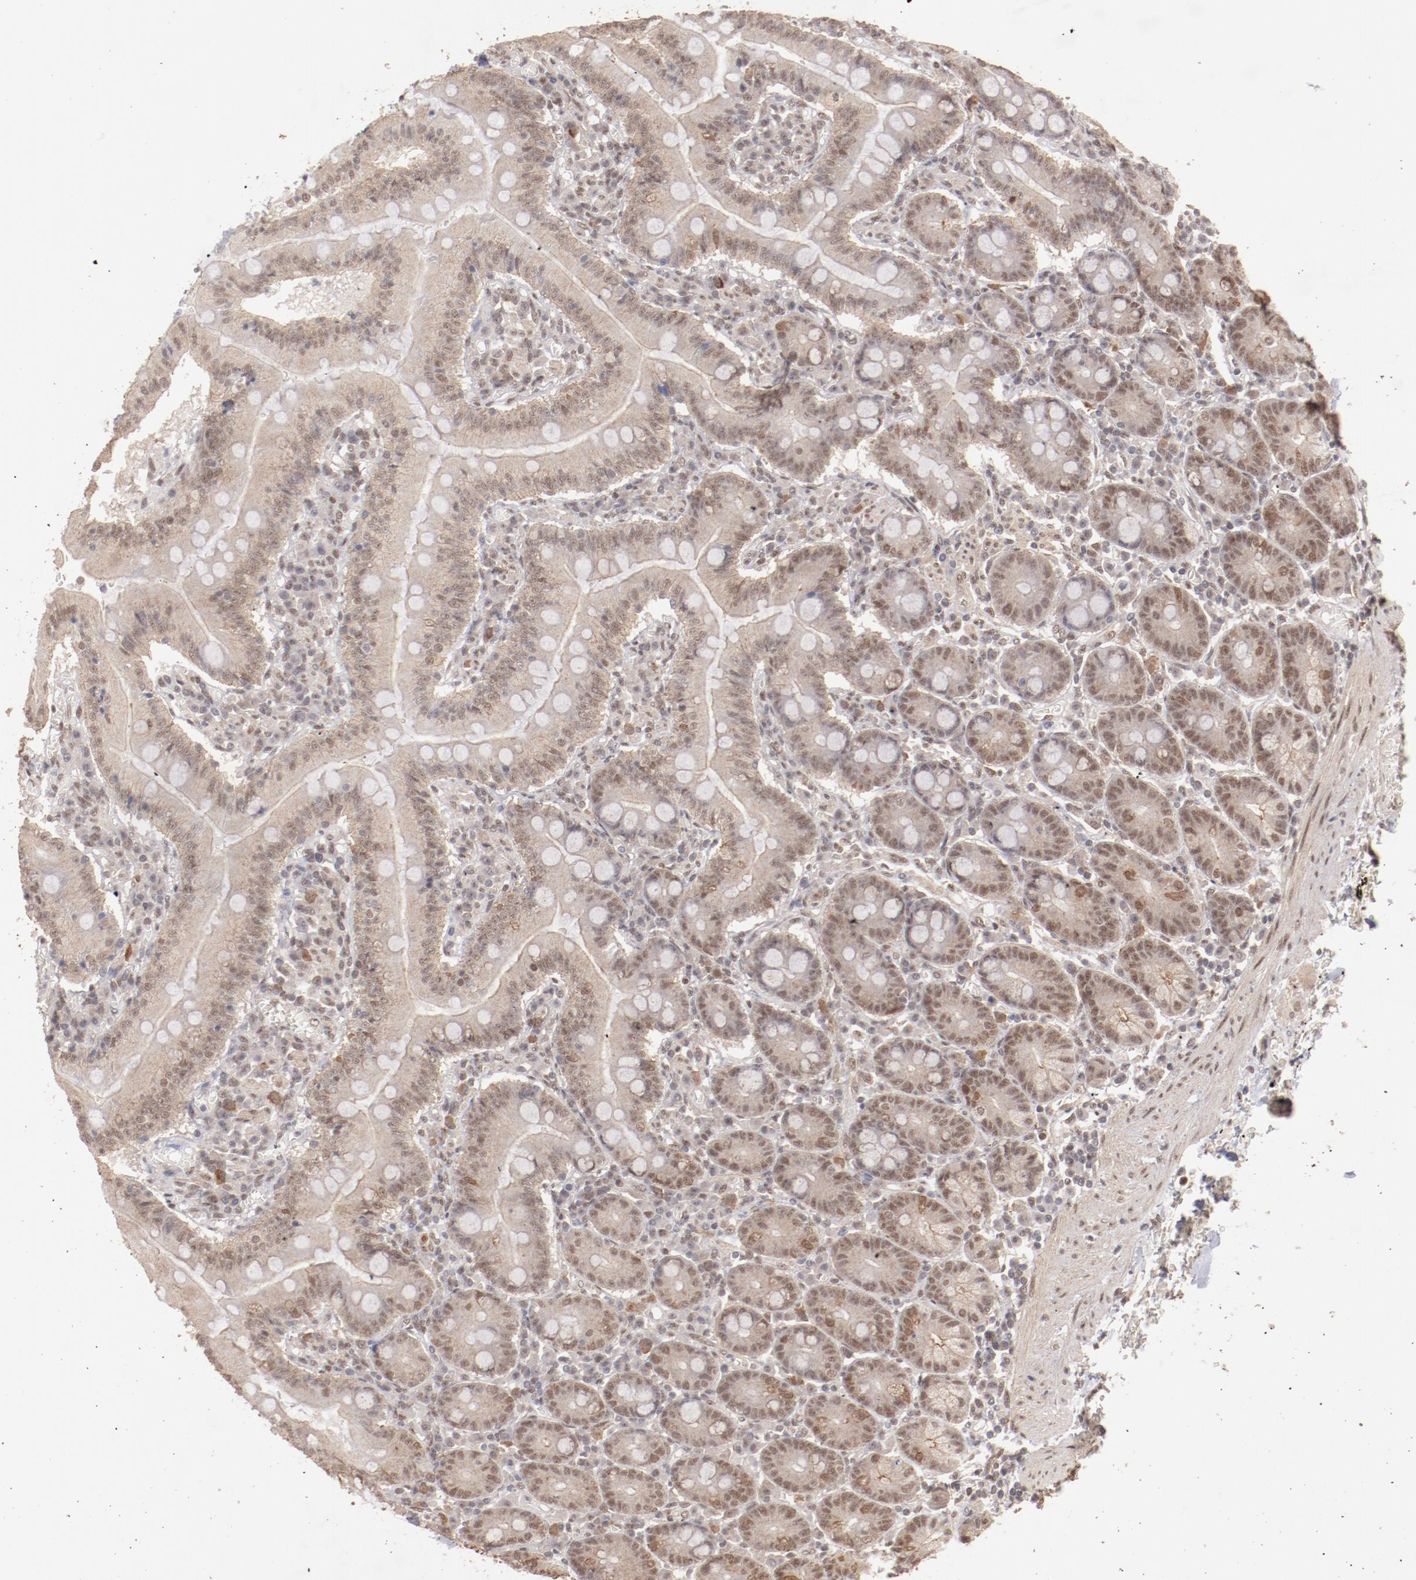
{"staining": {"intensity": "weak", "quantity": ">75%", "location": "cytoplasmic/membranous,nuclear"}, "tissue": "small intestine", "cell_type": "Glandular cells", "image_type": "normal", "snomed": [{"axis": "morphology", "description": "Normal tissue, NOS"}, {"axis": "topography", "description": "Small intestine"}], "caption": "Normal small intestine was stained to show a protein in brown. There is low levels of weak cytoplasmic/membranous,nuclear positivity in about >75% of glandular cells. The protein is stained brown, and the nuclei are stained in blue (DAB (3,3'-diaminobenzidine) IHC with brightfield microscopy, high magnification).", "gene": "CLOCK", "patient": {"sex": "male", "age": 71}}